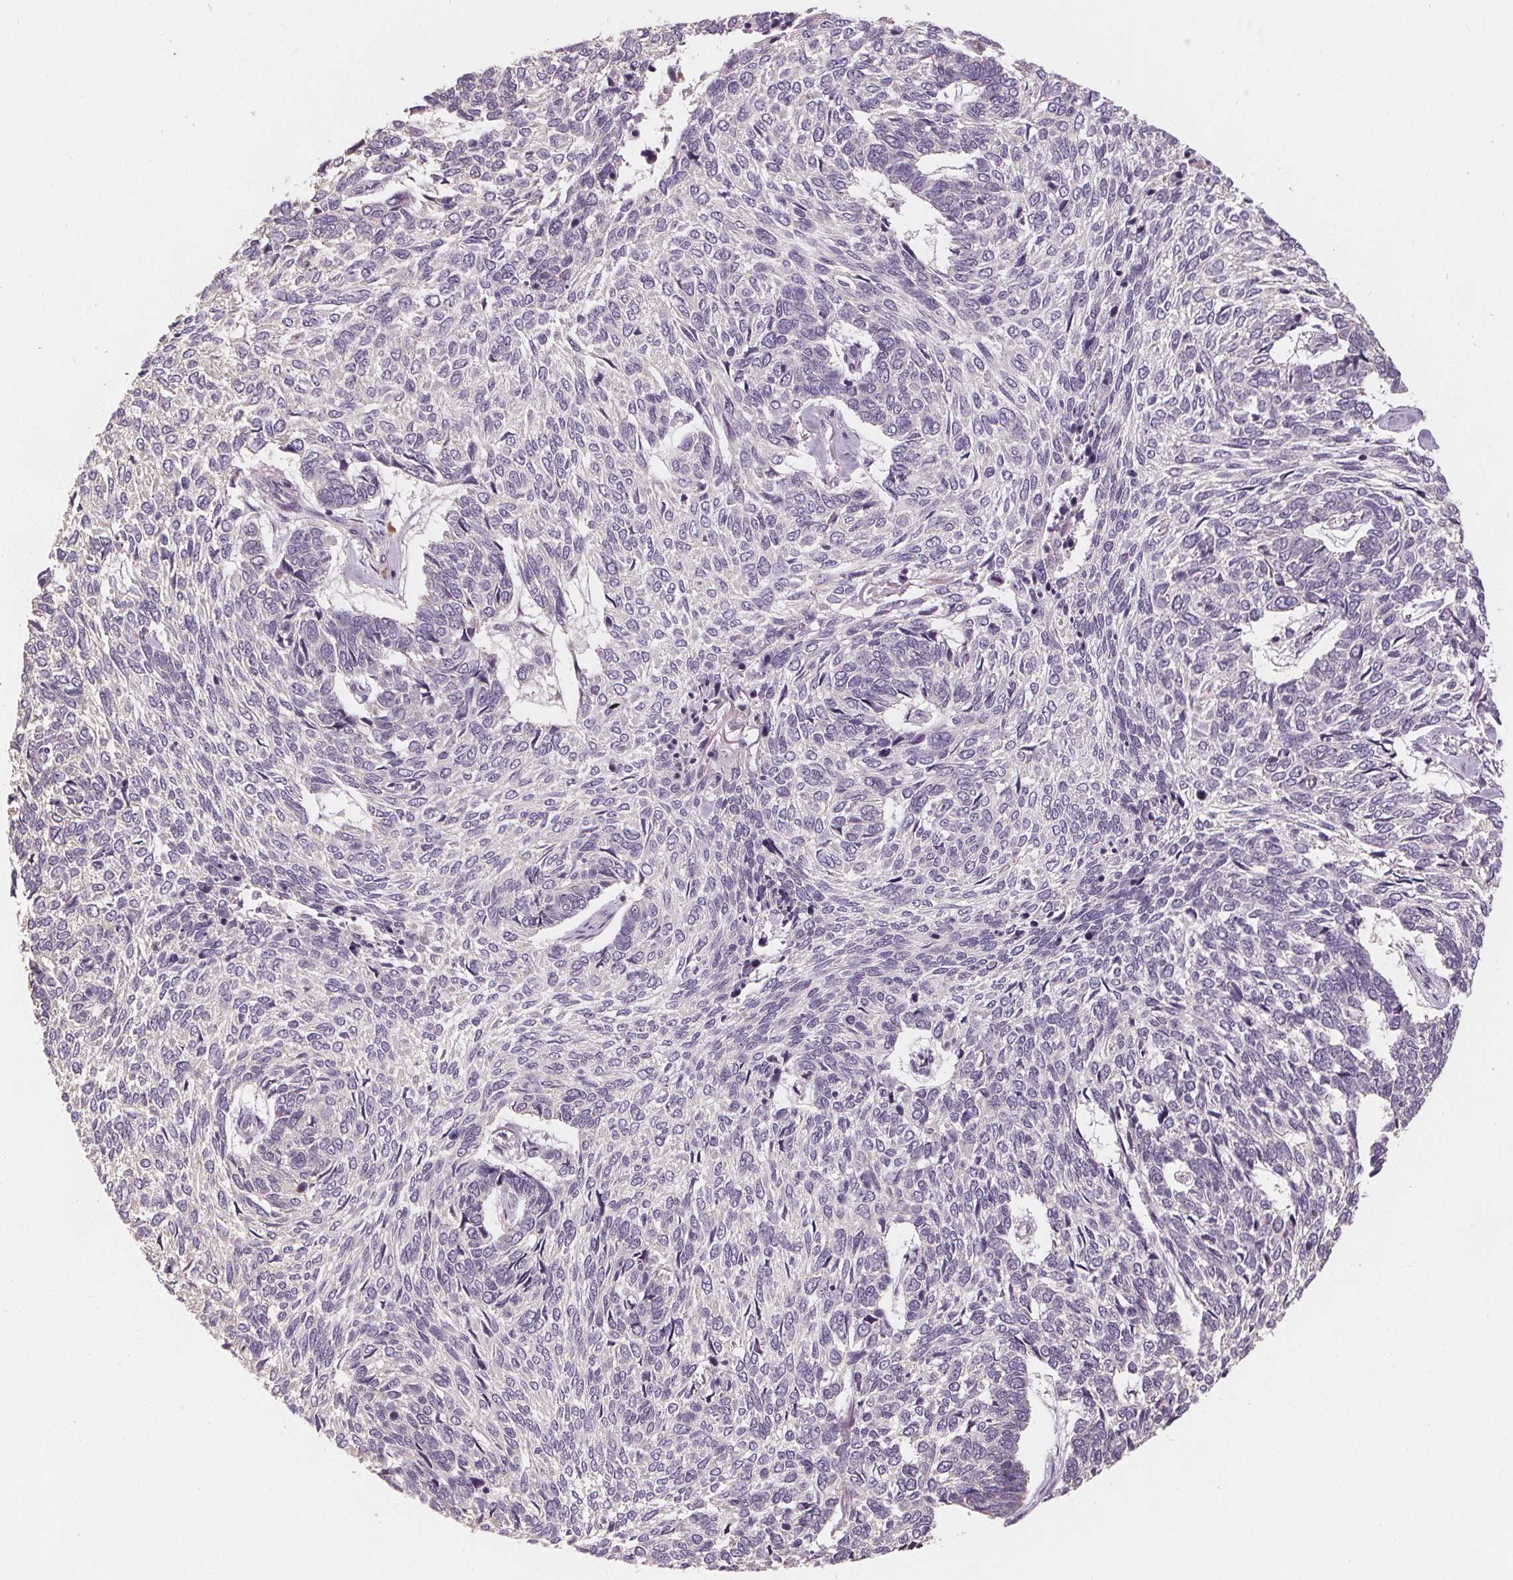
{"staining": {"intensity": "negative", "quantity": "none", "location": "none"}, "tissue": "skin cancer", "cell_type": "Tumor cells", "image_type": "cancer", "snomed": [{"axis": "morphology", "description": "Basal cell carcinoma"}, {"axis": "topography", "description": "Skin"}], "caption": "The image shows no significant staining in tumor cells of skin cancer (basal cell carcinoma).", "gene": "TMEM80", "patient": {"sex": "female", "age": 65}}